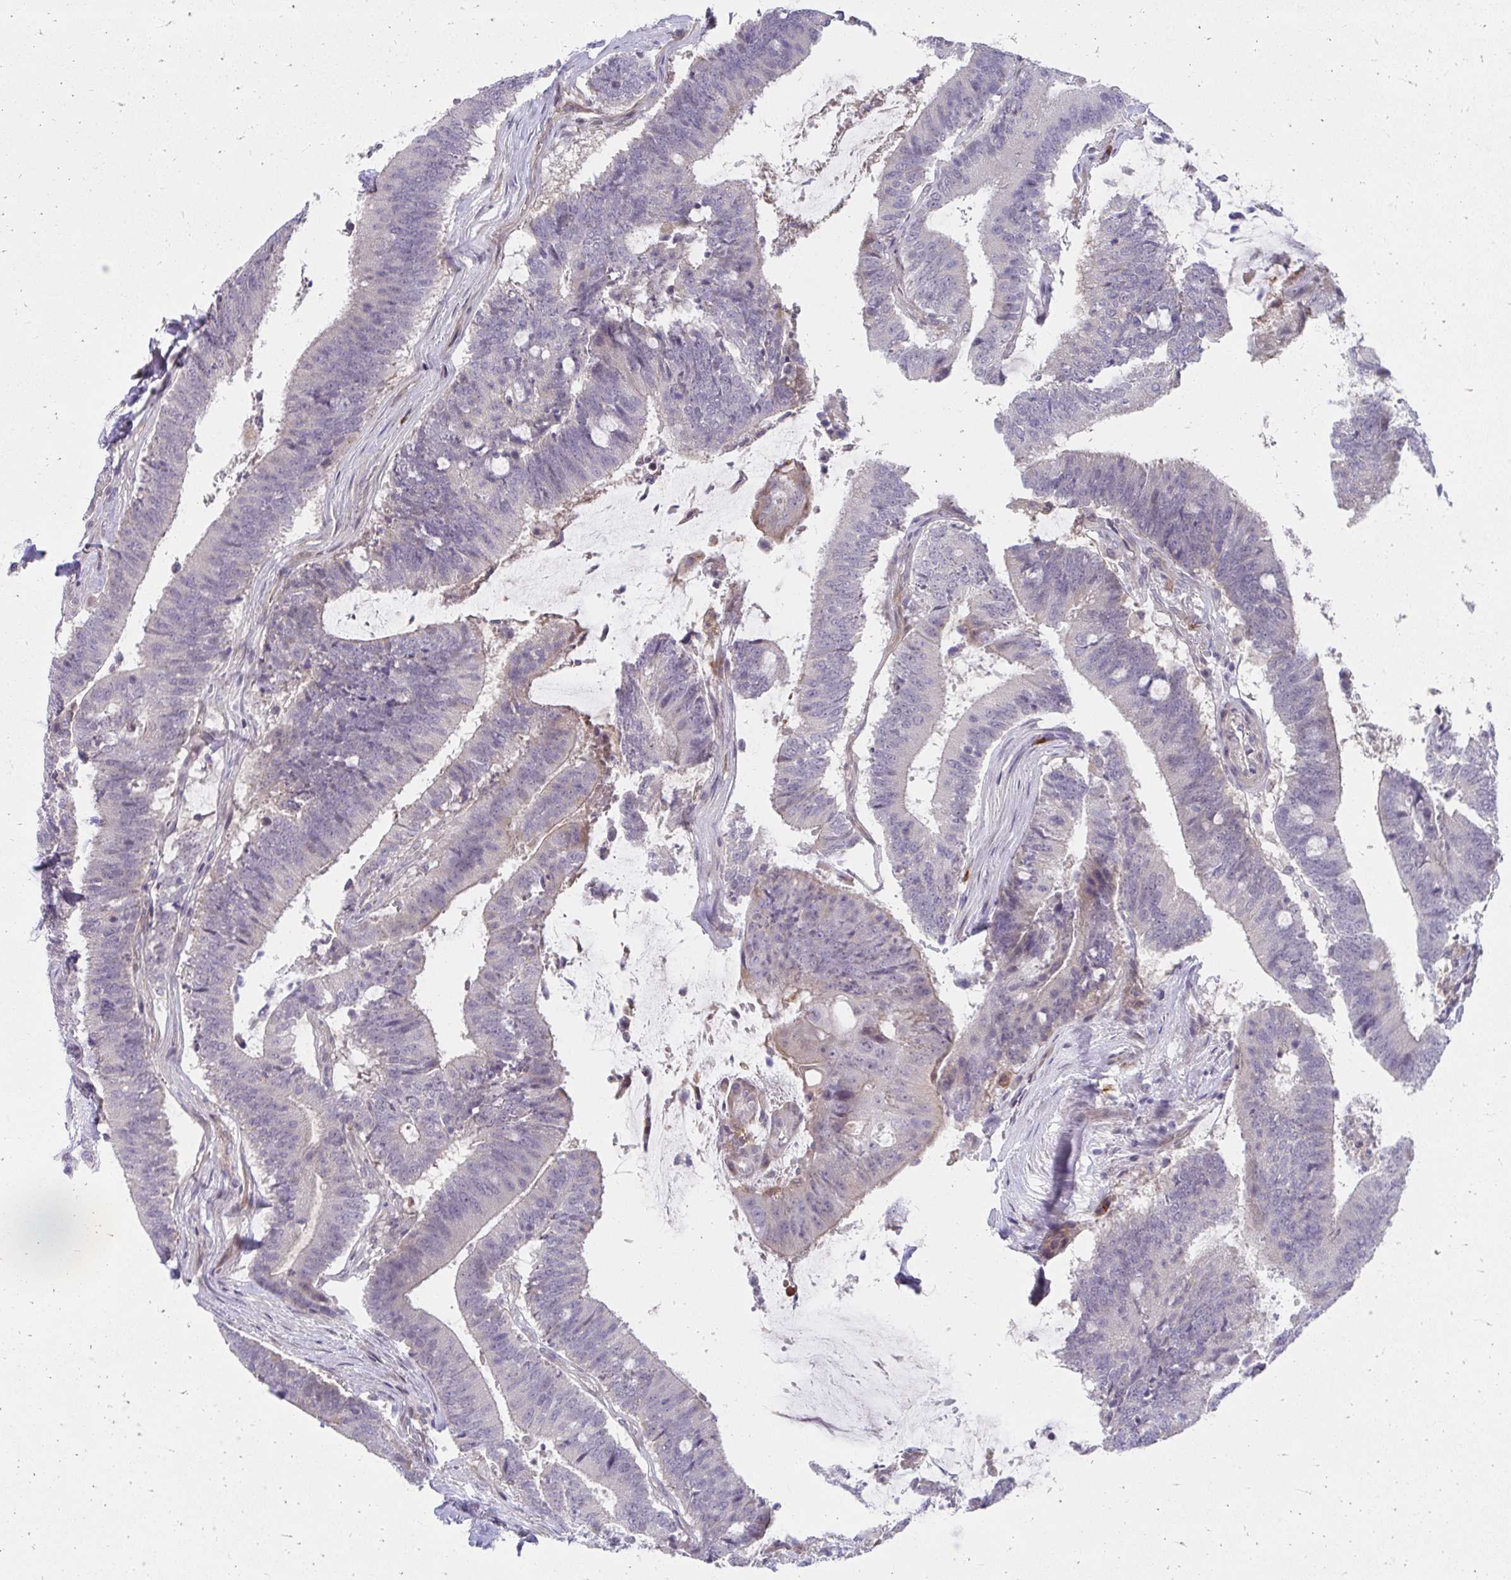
{"staining": {"intensity": "negative", "quantity": "none", "location": "none"}, "tissue": "colorectal cancer", "cell_type": "Tumor cells", "image_type": "cancer", "snomed": [{"axis": "morphology", "description": "Adenocarcinoma, NOS"}, {"axis": "topography", "description": "Colon"}], "caption": "Protein analysis of adenocarcinoma (colorectal) demonstrates no significant staining in tumor cells.", "gene": "SLAMF7", "patient": {"sex": "female", "age": 43}}